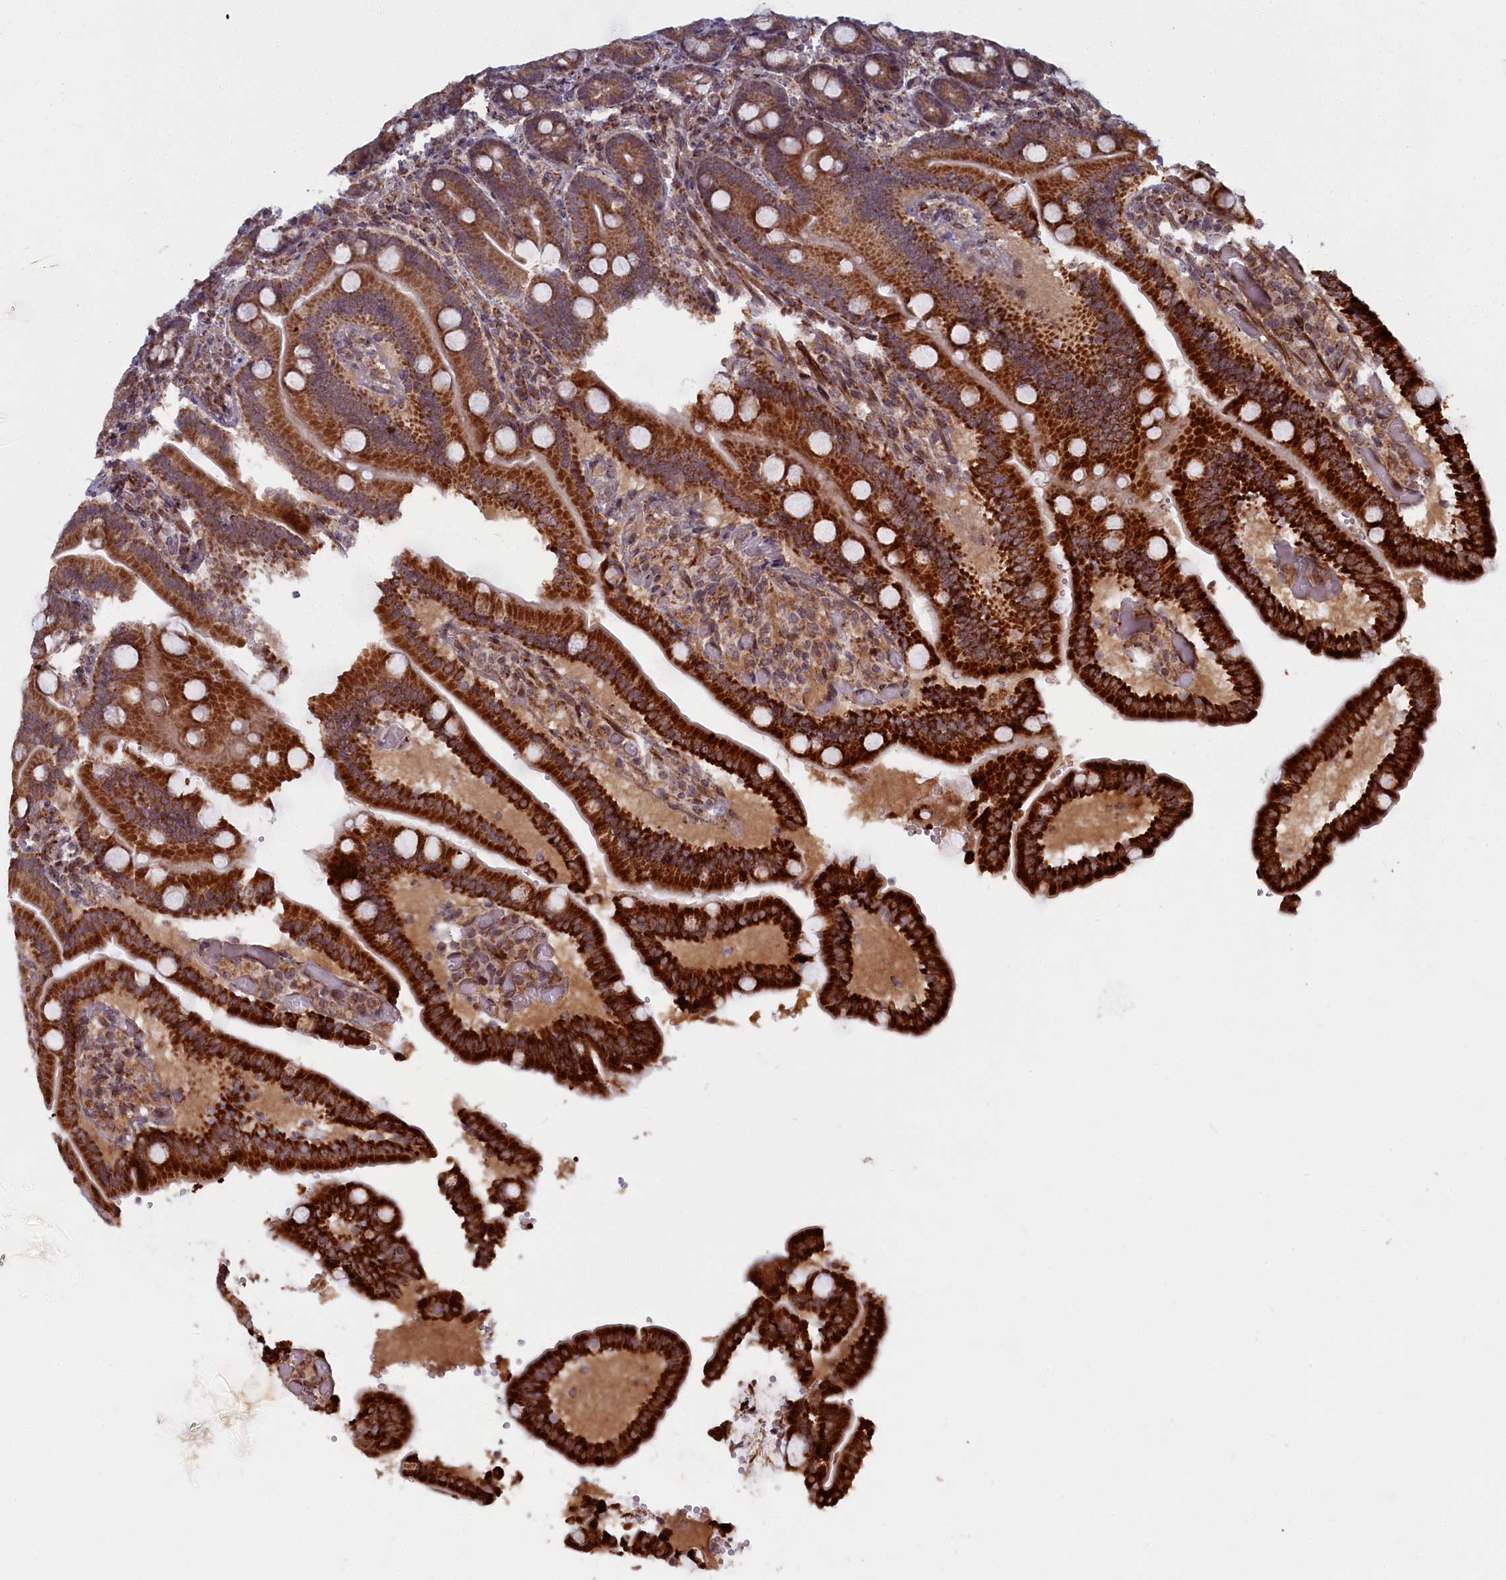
{"staining": {"intensity": "strong", "quantity": ">75%", "location": "cytoplasmic/membranous"}, "tissue": "duodenum", "cell_type": "Glandular cells", "image_type": "normal", "snomed": [{"axis": "morphology", "description": "Normal tissue, NOS"}, {"axis": "topography", "description": "Duodenum"}], "caption": "Immunohistochemical staining of normal human duodenum exhibits high levels of strong cytoplasmic/membranous staining in approximately >75% of glandular cells.", "gene": "PLA2G10", "patient": {"sex": "female", "age": 62}}